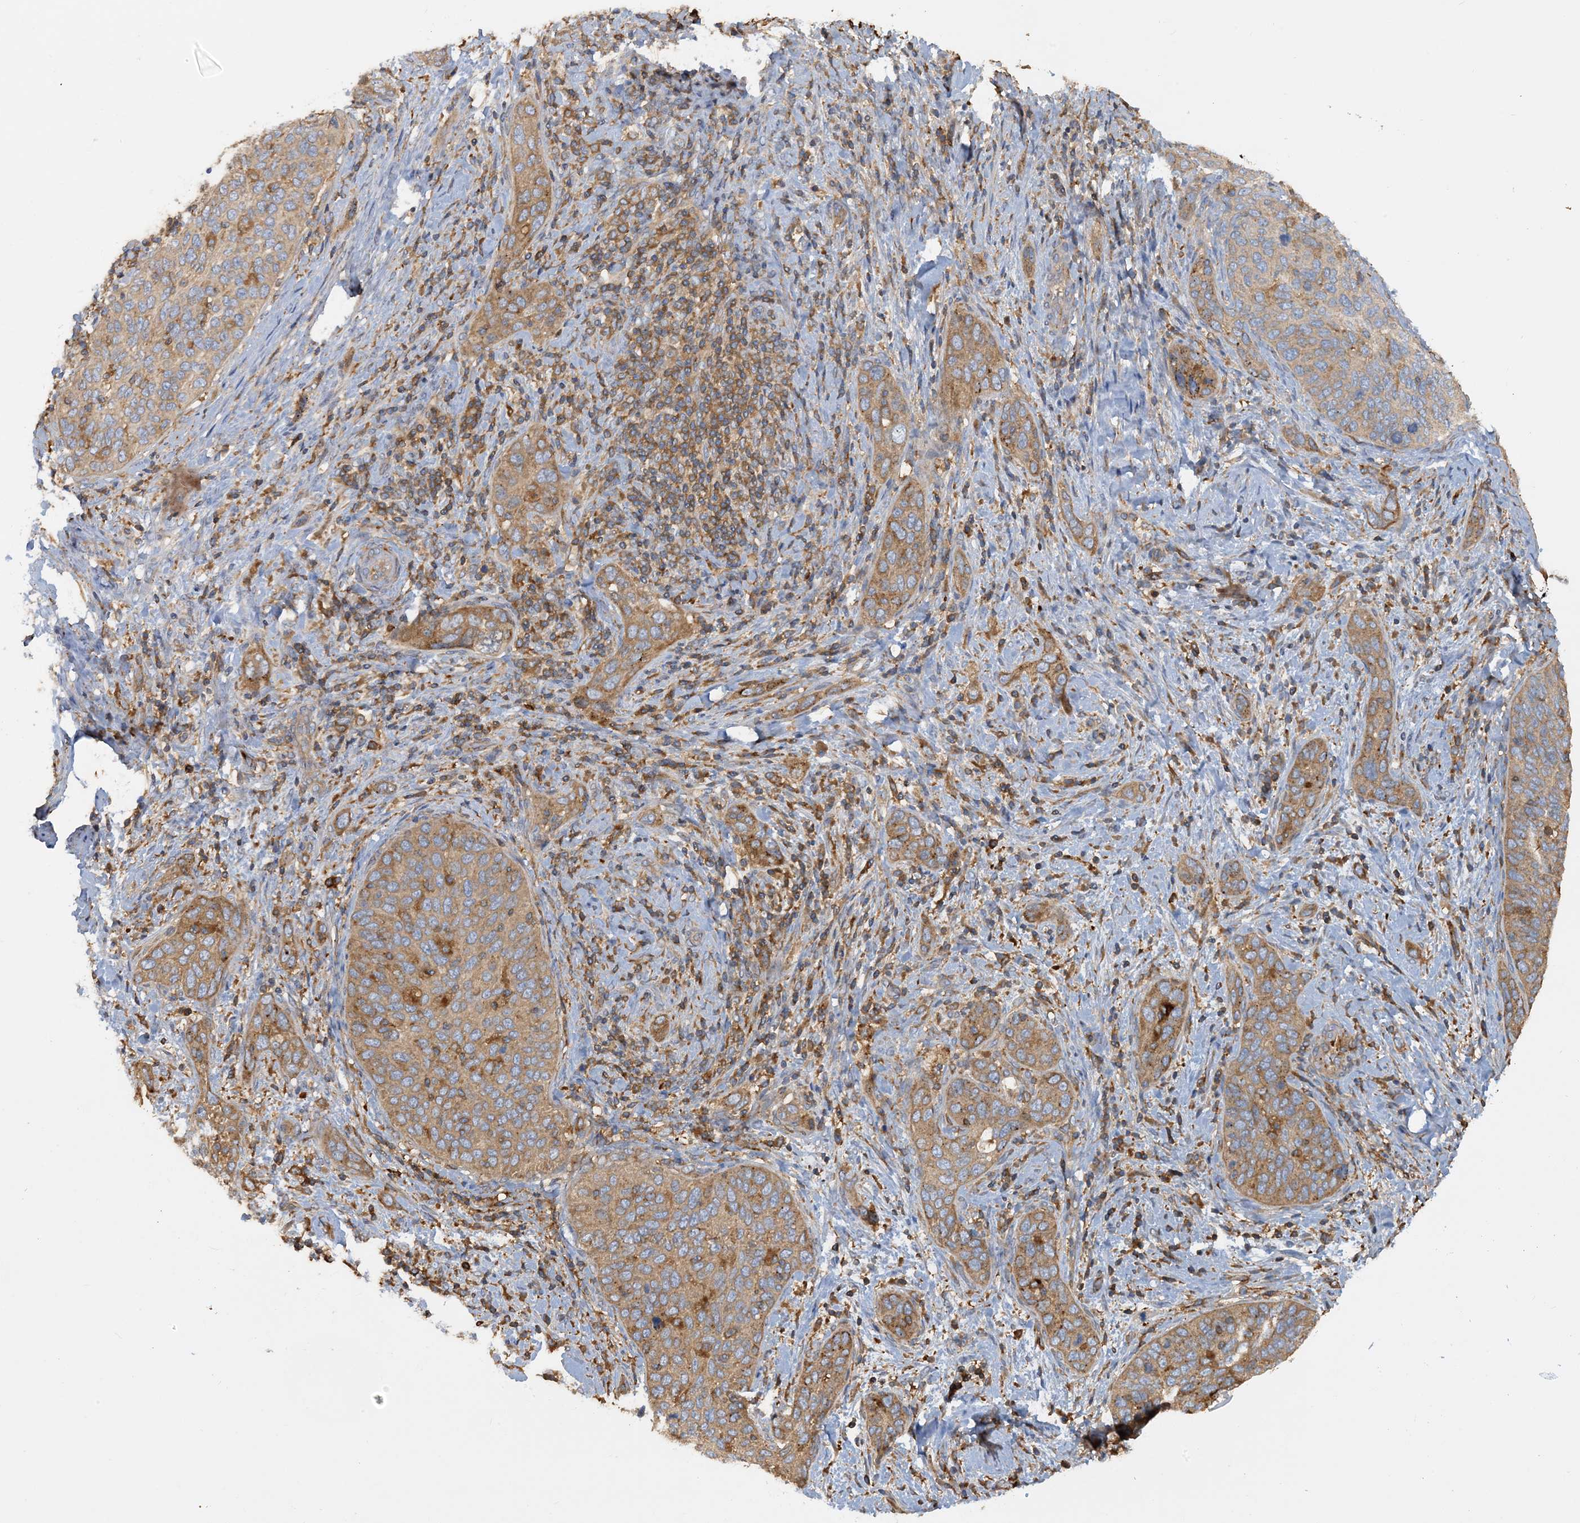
{"staining": {"intensity": "weak", "quantity": ">75%", "location": "cytoplasmic/membranous"}, "tissue": "cervical cancer", "cell_type": "Tumor cells", "image_type": "cancer", "snomed": [{"axis": "morphology", "description": "Squamous cell carcinoma, NOS"}, {"axis": "topography", "description": "Cervix"}], "caption": "IHC staining of cervical squamous cell carcinoma, which demonstrates low levels of weak cytoplasmic/membranous staining in approximately >75% of tumor cells indicating weak cytoplasmic/membranous protein expression. The staining was performed using DAB (brown) for protein detection and nuclei were counterstained in hematoxylin (blue).", "gene": "SFMBT2", "patient": {"sex": "female", "age": 60}}